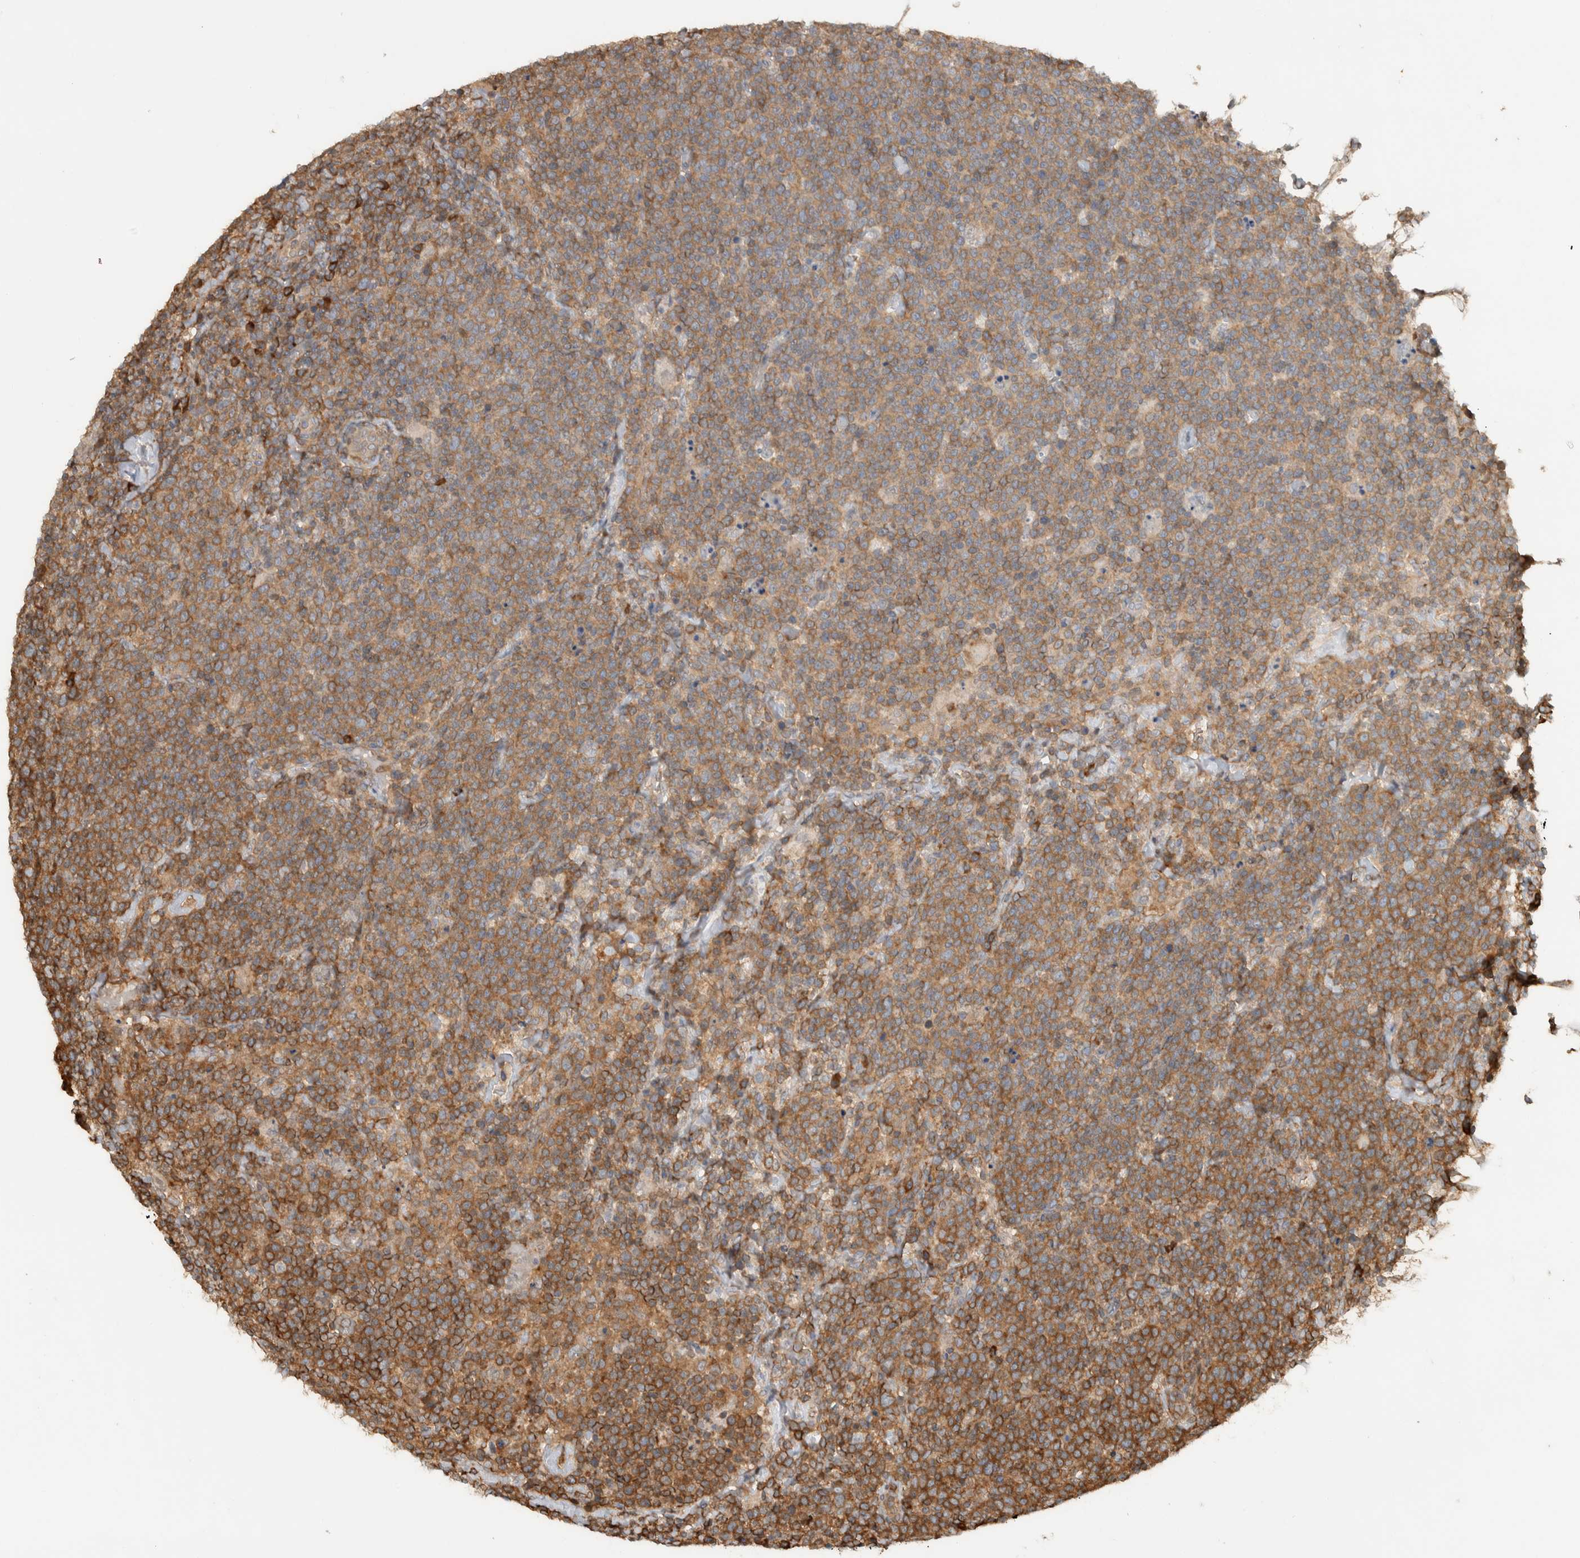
{"staining": {"intensity": "moderate", "quantity": ">75%", "location": "cytoplasmic/membranous"}, "tissue": "lymphoma", "cell_type": "Tumor cells", "image_type": "cancer", "snomed": [{"axis": "morphology", "description": "Malignant lymphoma, non-Hodgkin's type, High grade"}, {"axis": "topography", "description": "Lymph node"}], "caption": "Immunohistochemical staining of human malignant lymphoma, non-Hodgkin's type (high-grade) exhibits medium levels of moderate cytoplasmic/membranous protein staining in about >75% of tumor cells. (Brightfield microscopy of DAB IHC at high magnification).", "gene": "CNTROB", "patient": {"sex": "male", "age": 61}}